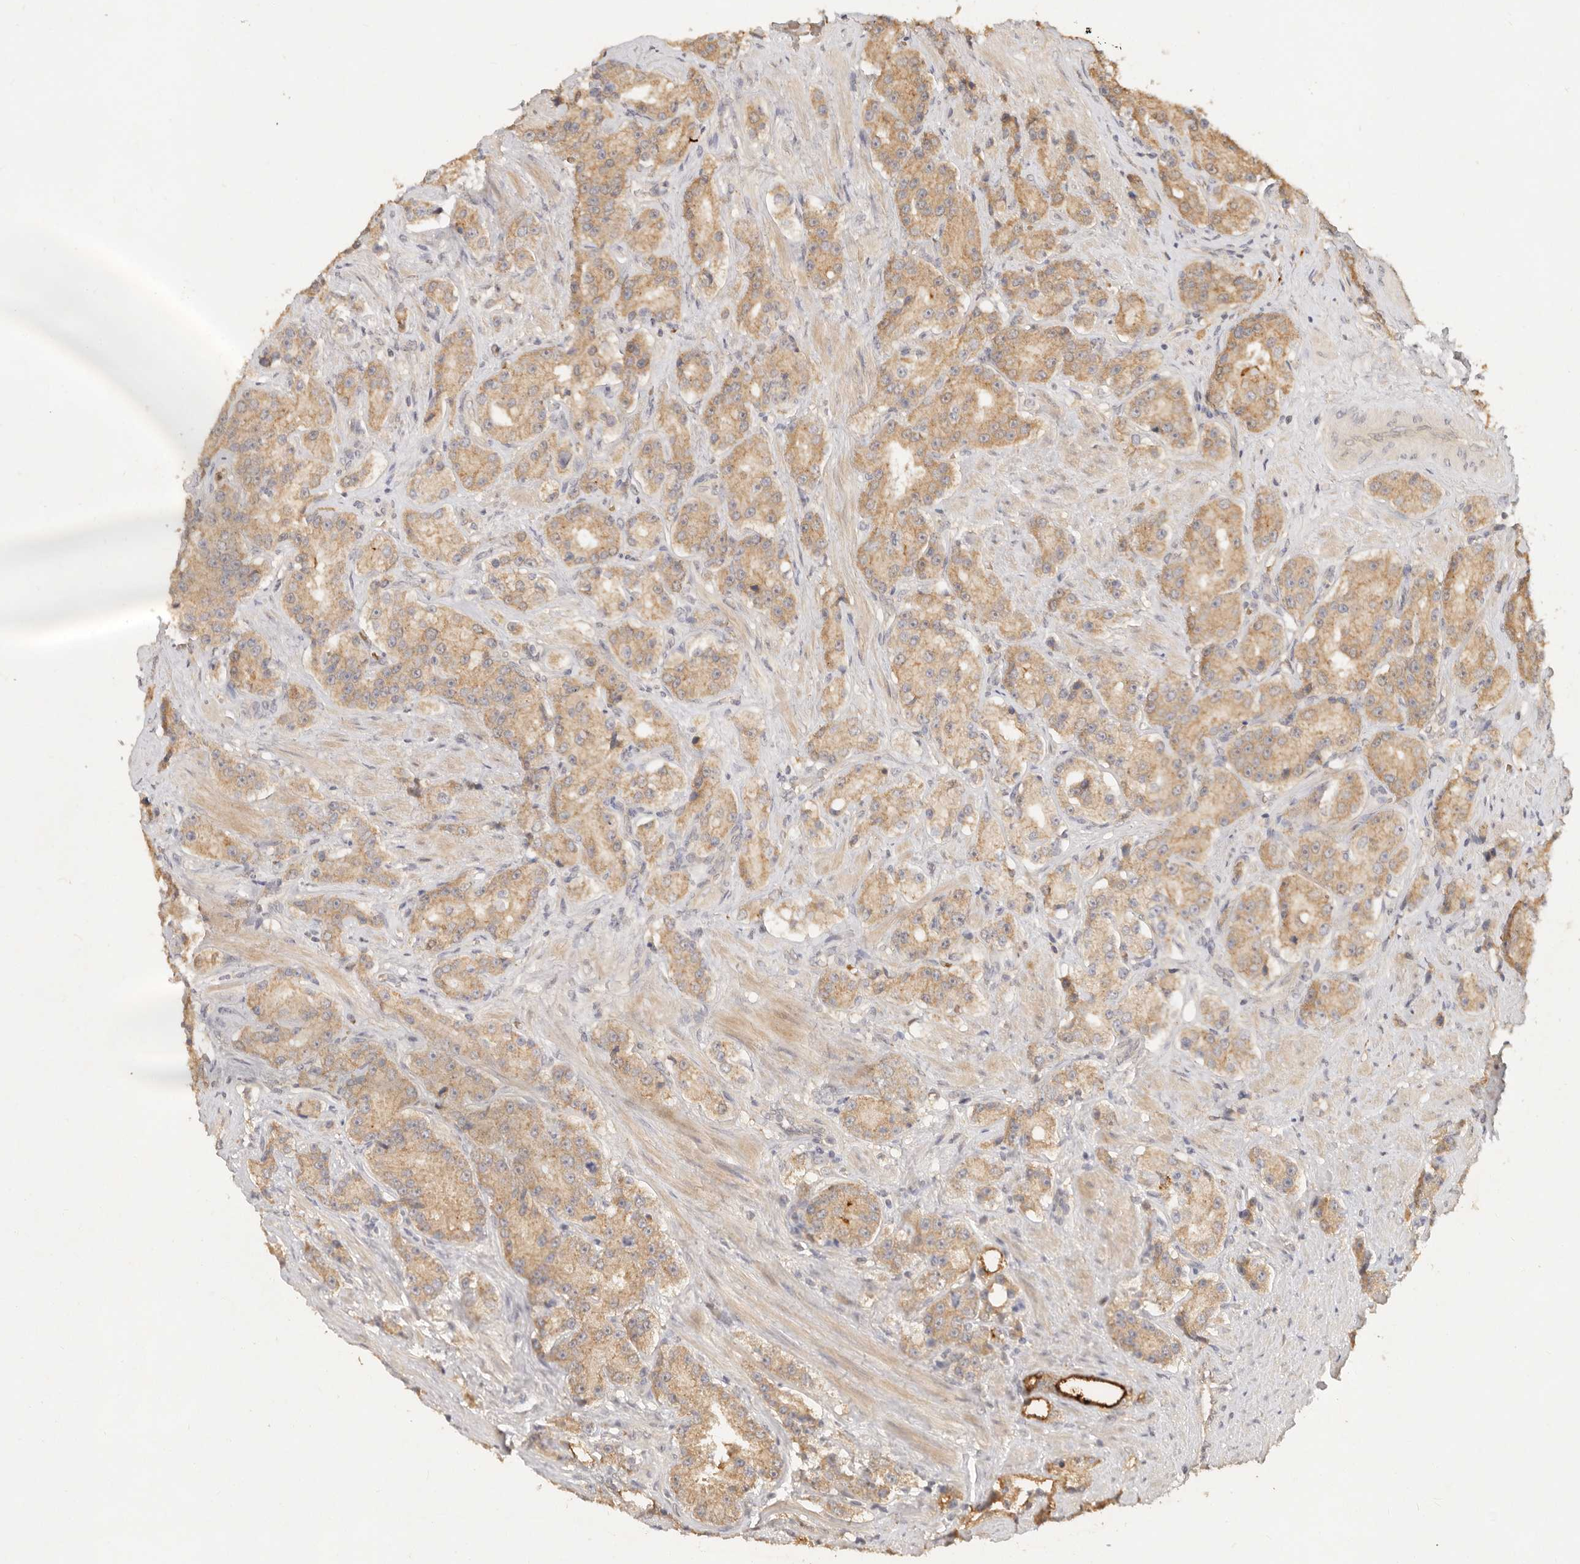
{"staining": {"intensity": "moderate", "quantity": ">75%", "location": "cytoplasmic/membranous"}, "tissue": "prostate cancer", "cell_type": "Tumor cells", "image_type": "cancer", "snomed": [{"axis": "morphology", "description": "Adenocarcinoma, High grade"}, {"axis": "topography", "description": "Prostate"}], "caption": "About >75% of tumor cells in human adenocarcinoma (high-grade) (prostate) demonstrate moderate cytoplasmic/membranous protein positivity as visualized by brown immunohistochemical staining.", "gene": "FREM2", "patient": {"sex": "male", "age": 60}}